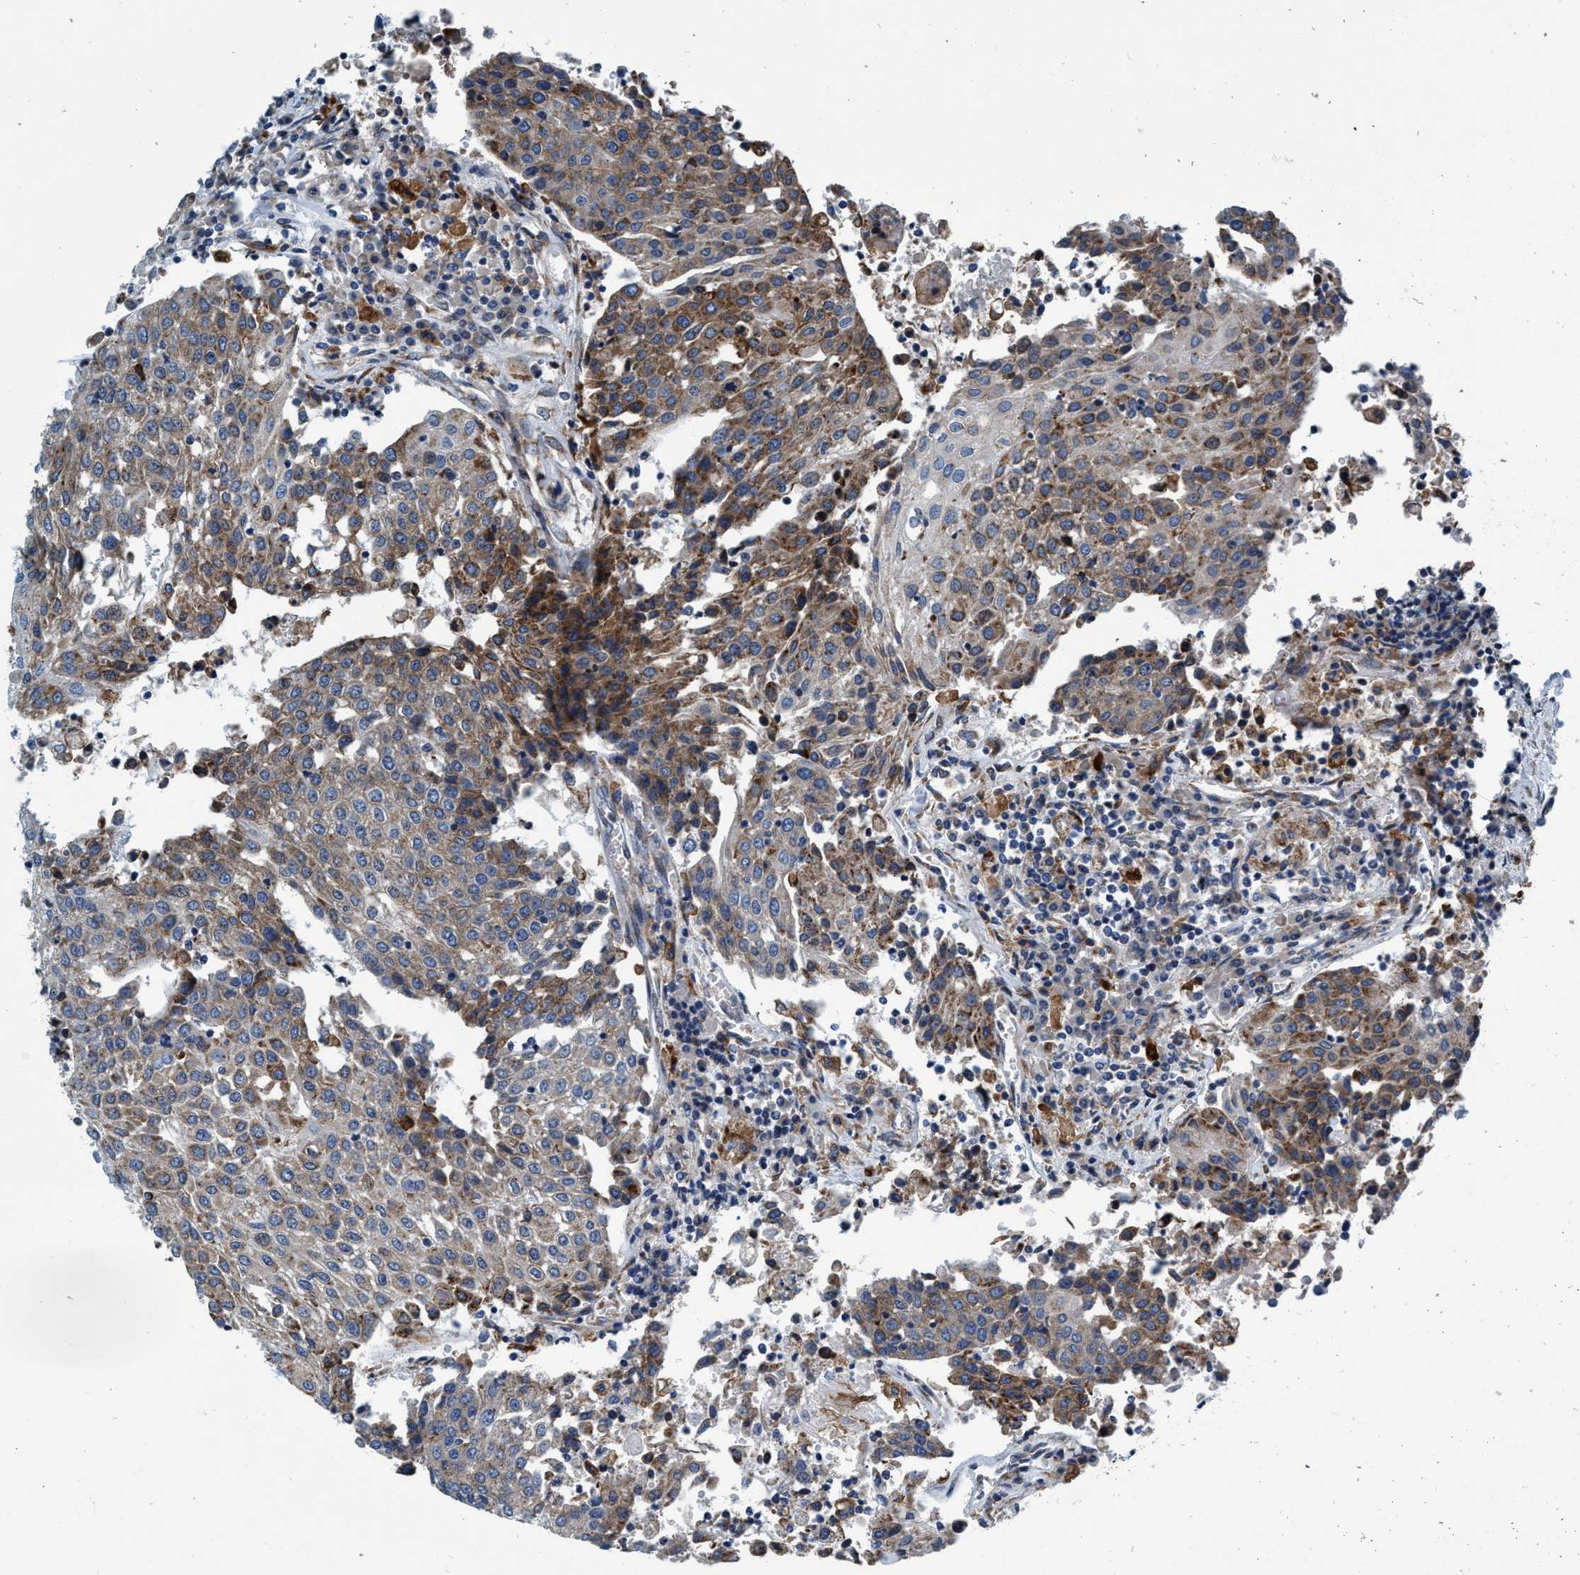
{"staining": {"intensity": "moderate", "quantity": "<25%", "location": "cytoplasmic/membranous"}, "tissue": "urothelial cancer", "cell_type": "Tumor cells", "image_type": "cancer", "snomed": [{"axis": "morphology", "description": "Urothelial carcinoma, High grade"}, {"axis": "topography", "description": "Urinary bladder"}], "caption": "The photomicrograph demonstrates staining of urothelial cancer, revealing moderate cytoplasmic/membranous protein positivity (brown color) within tumor cells. Nuclei are stained in blue.", "gene": "ARMC9", "patient": {"sex": "female", "age": 85}}